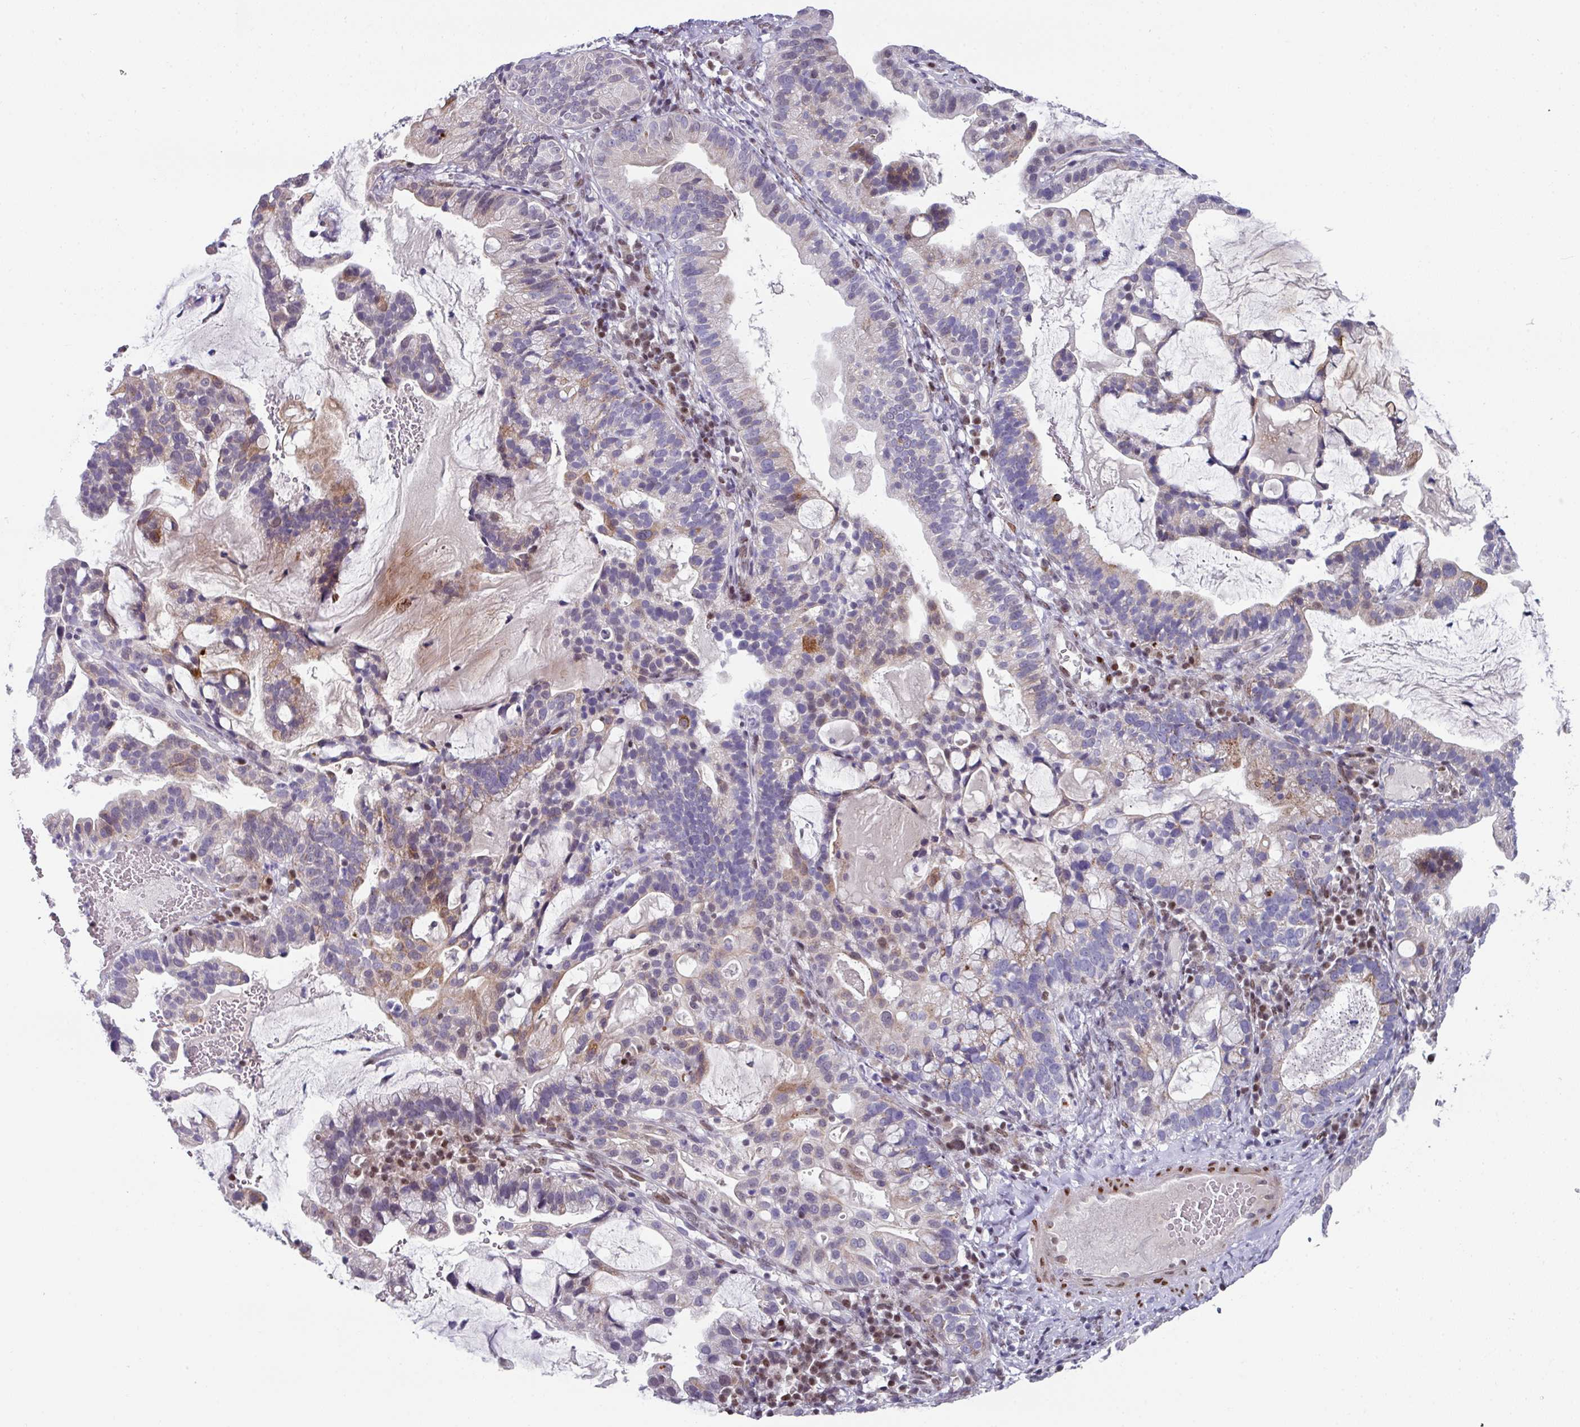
{"staining": {"intensity": "moderate", "quantity": "<25%", "location": "cytoplasmic/membranous"}, "tissue": "cervical cancer", "cell_type": "Tumor cells", "image_type": "cancer", "snomed": [{"axis": "morphology", "description": "Adenocarcinoma, NOS"}, {"axis": "topography", "description": "Cervix"}], "caption": "Cervical cancer (adenocarcinoma) stained with a protein marker displays moderate staining in tumor cells.", "gene": "CBX7", "patient": {"sex": "female", "age": 41}}